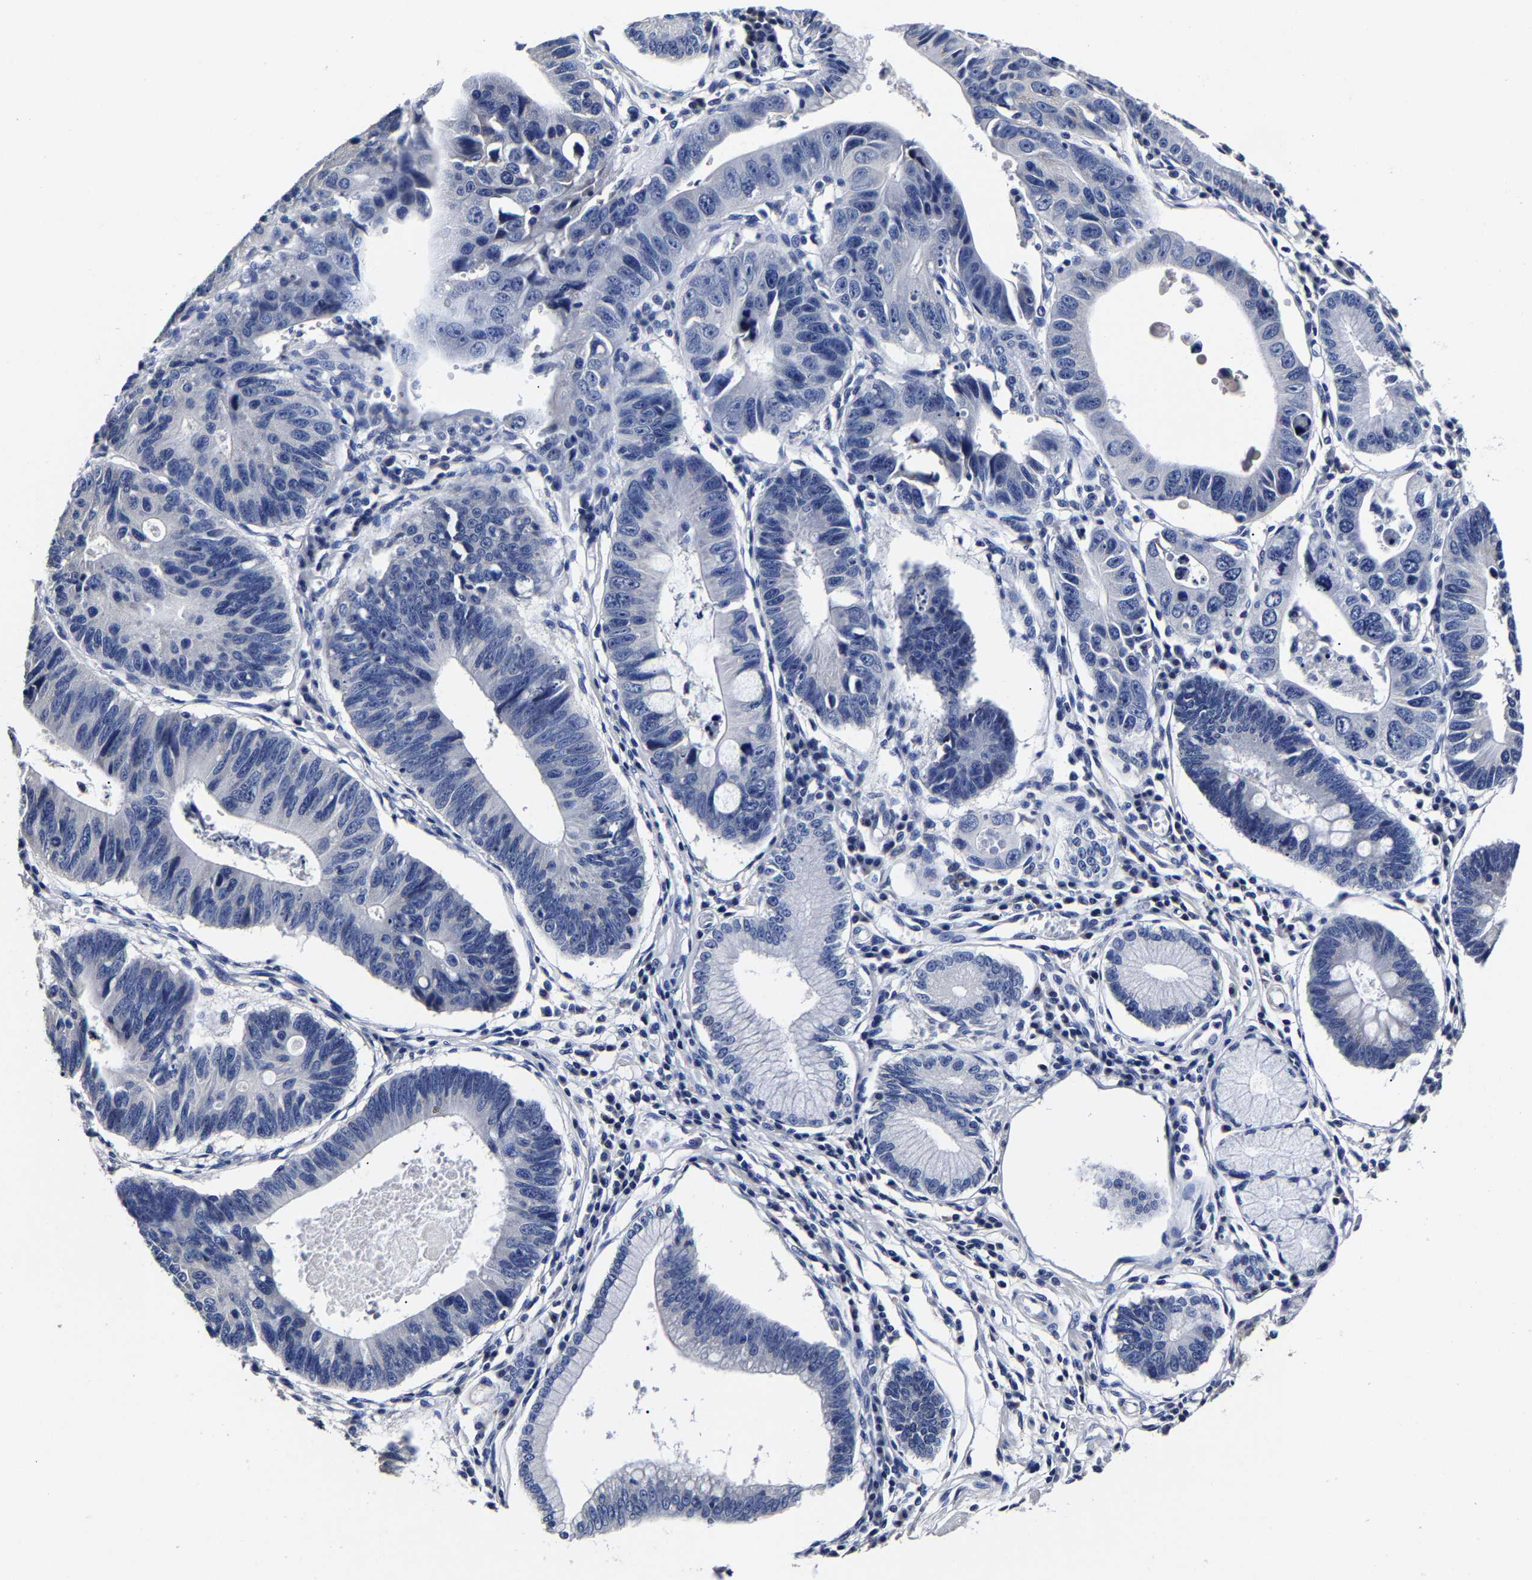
{"staining": {"intensity": "negative", "quantity": "none", "location": "none"}, "tissue": "stomach cancer", "cell_type": "Tumor cells", "image_type": "cancer", "snomed": [{"axis": "morphology", "description": "Adenocarcinoma, NOS"}, {"axis": "topography", "description": "Stomach"}], "caption": "Tumor cells are negative for protein expression in human adenocarcinoma (stomach).", "gene": "AKAP4", "patient": {"sex": "male", "age": 59}}